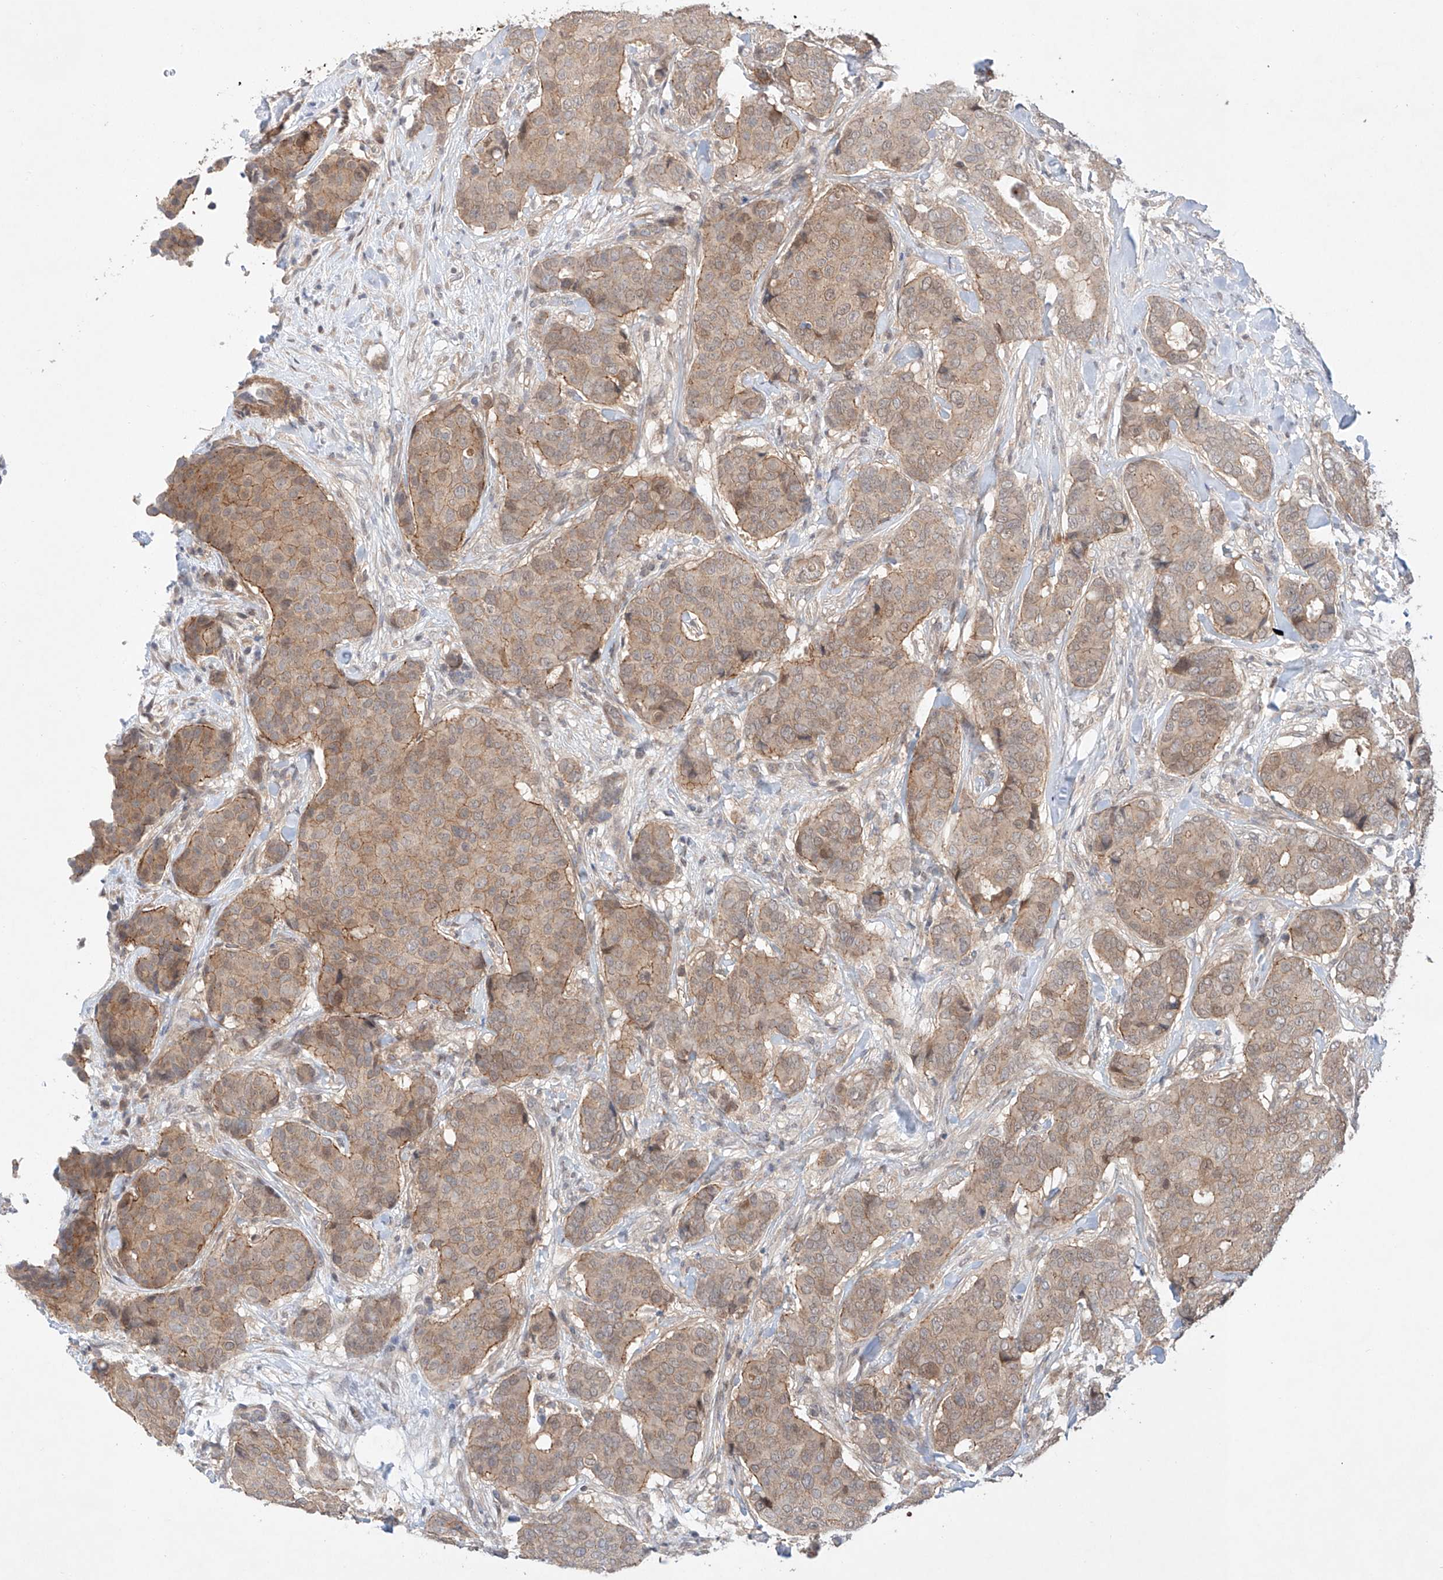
{"staining": {"intensity": "weak", "quantity": "25%-75%", "location": "cytoplasmic/membranous"}, "tissue": "breast cancer", "cell_type": "Tumor cells", "image_type": "cancer", "snomed": [{"axis": "morphology", "description": "Duct carcinoma"}, {"axis": "topography", "description": "Breast"}], "caption": "Immunohistochemical staining of human breast cancer (invasive ductal carcinoma) exhibits low levels of weak cytoplasmic/membranous protein expression in about 25%-75% of tumor cells.", "gene": "TSR2", "patient": {"sex": "female", "age": 75}}